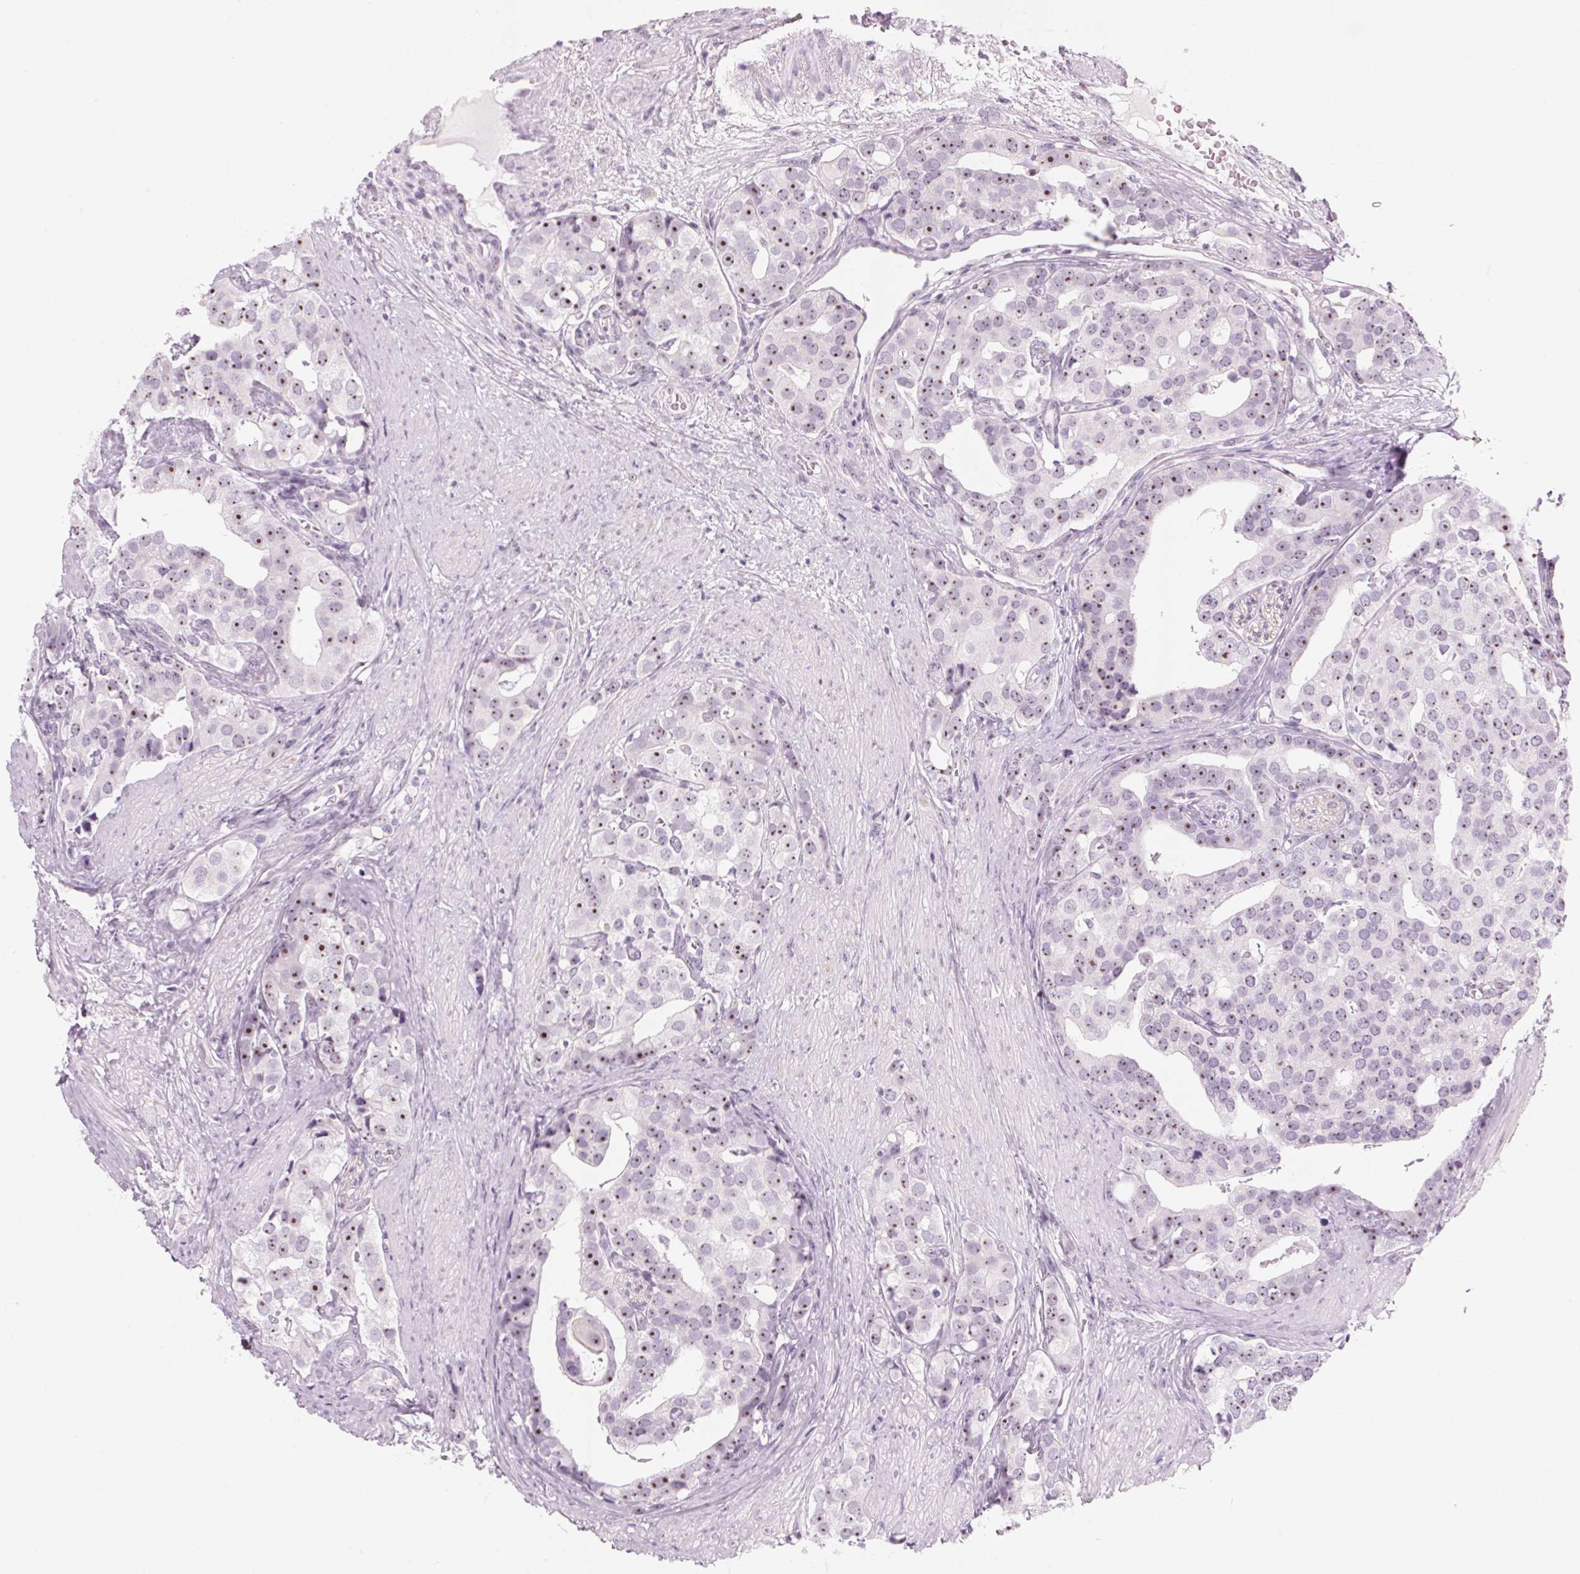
{"staining": {"intensity": "moderate", "quantity": "25%-75%", "location": "nuclear"}, "tissue": "prostate cancer", "cell_type": "Tumor cells", "image_type": "cancer", "snomed": [{"axis": "morphology", "description": "Adenocarcinoma, High grade"}, {"axis": "topography", "description": "Prostate"}], "caption": "Brown immunohistochemical staining in human adenocarcinoma (high-grade) (prostate) shows moderate nuclear positivity in about 25%-75% of tumor cells.", "gene": "DNTTIP2", "patient": {"sex": "male", "age": 71}}